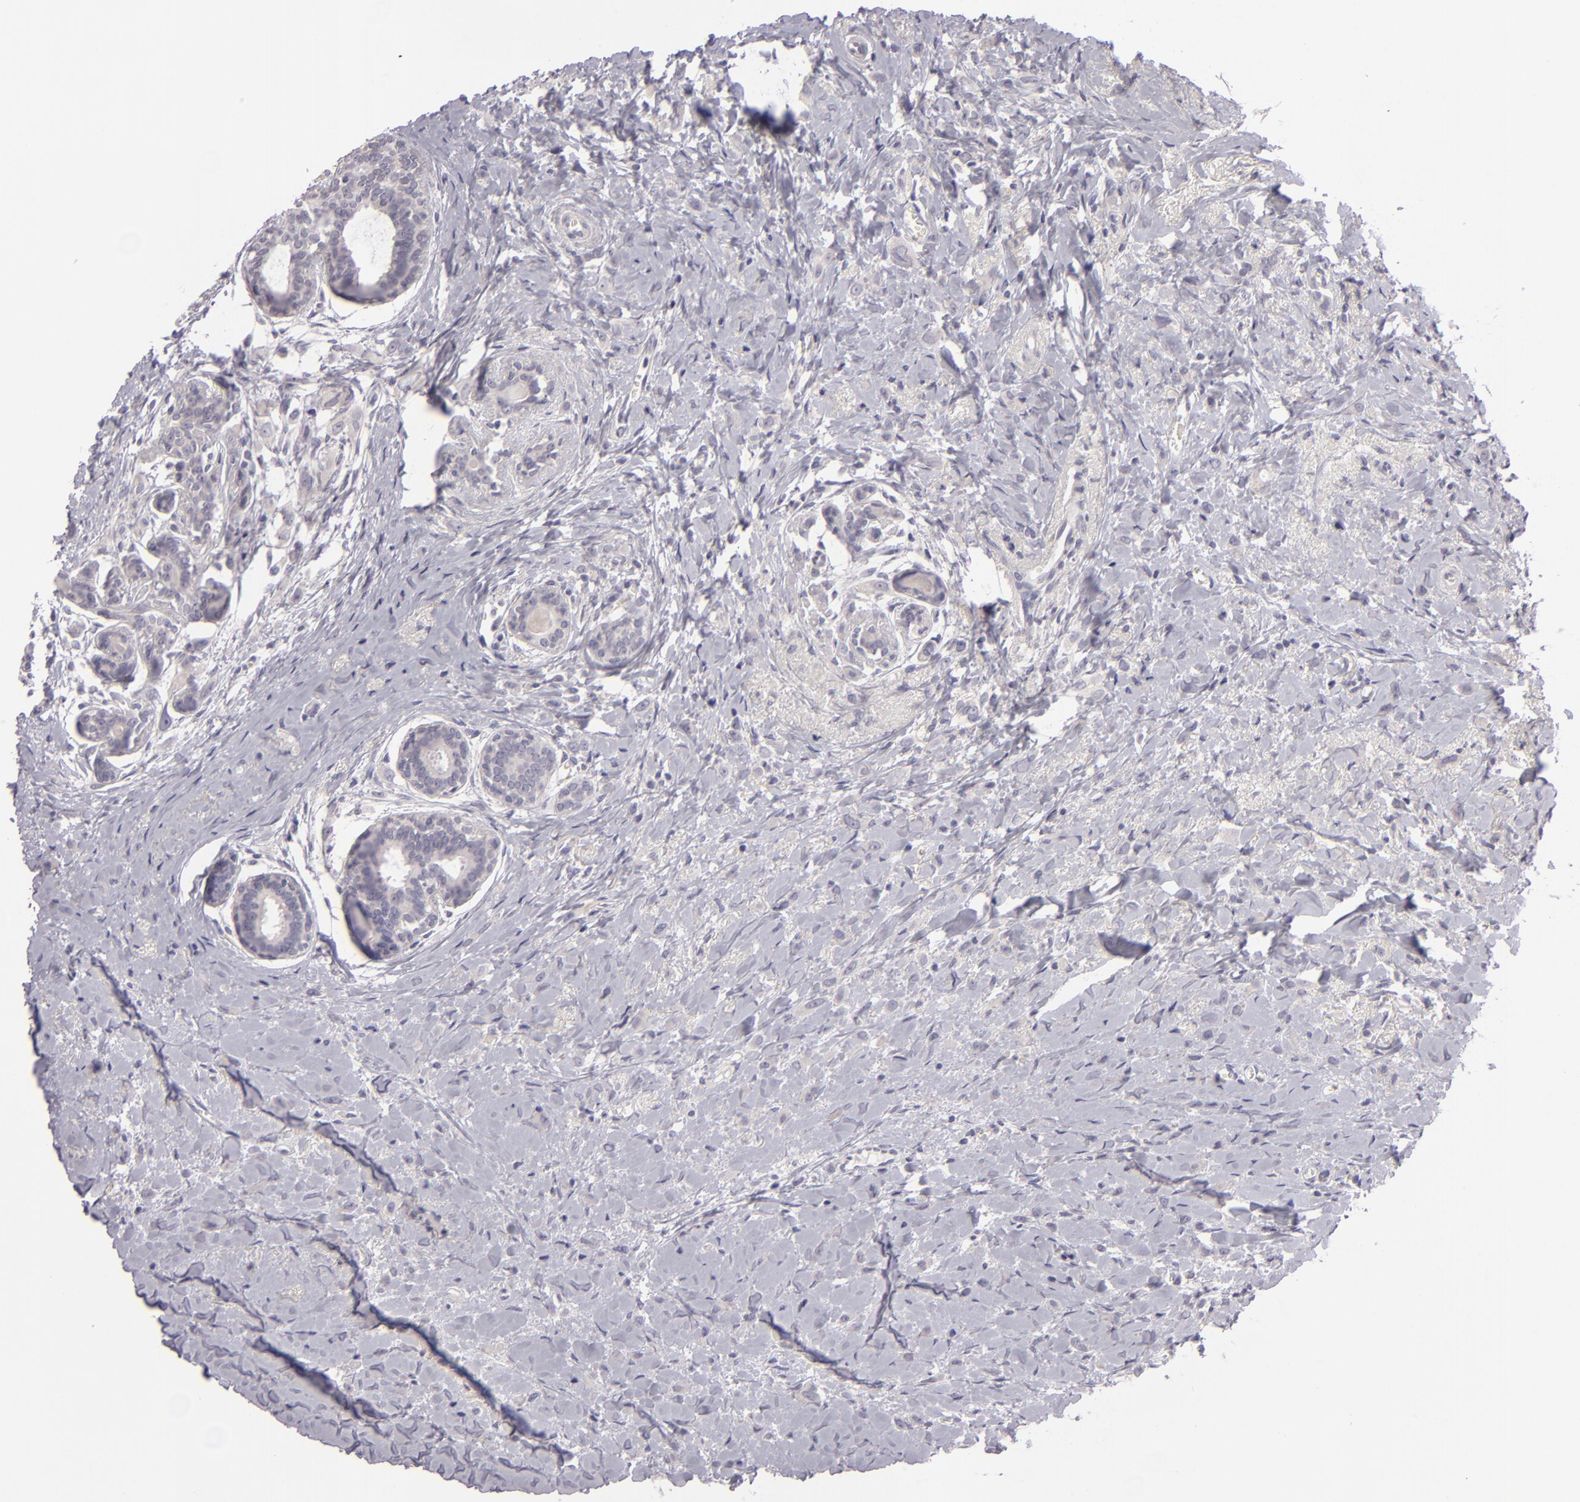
{"staining": {"intensity": "negative", "quantity": "none", "location": "none"}, "tissue": "breast cancer", "cell_type": "Tumor cells", "image_type": "cancer", "snomed": [{"axis": "morphology", "description": "Lobular carcinoma"}, {"axis": "topography", "description": "Breast"}], "caption": "A histopathology image of breast cancer (lobular carcinoma) stained for a protein displays no brown staining in tumor cells.", "gene": "EGFL6", "patient": {"sex": "female", "age": 57}}